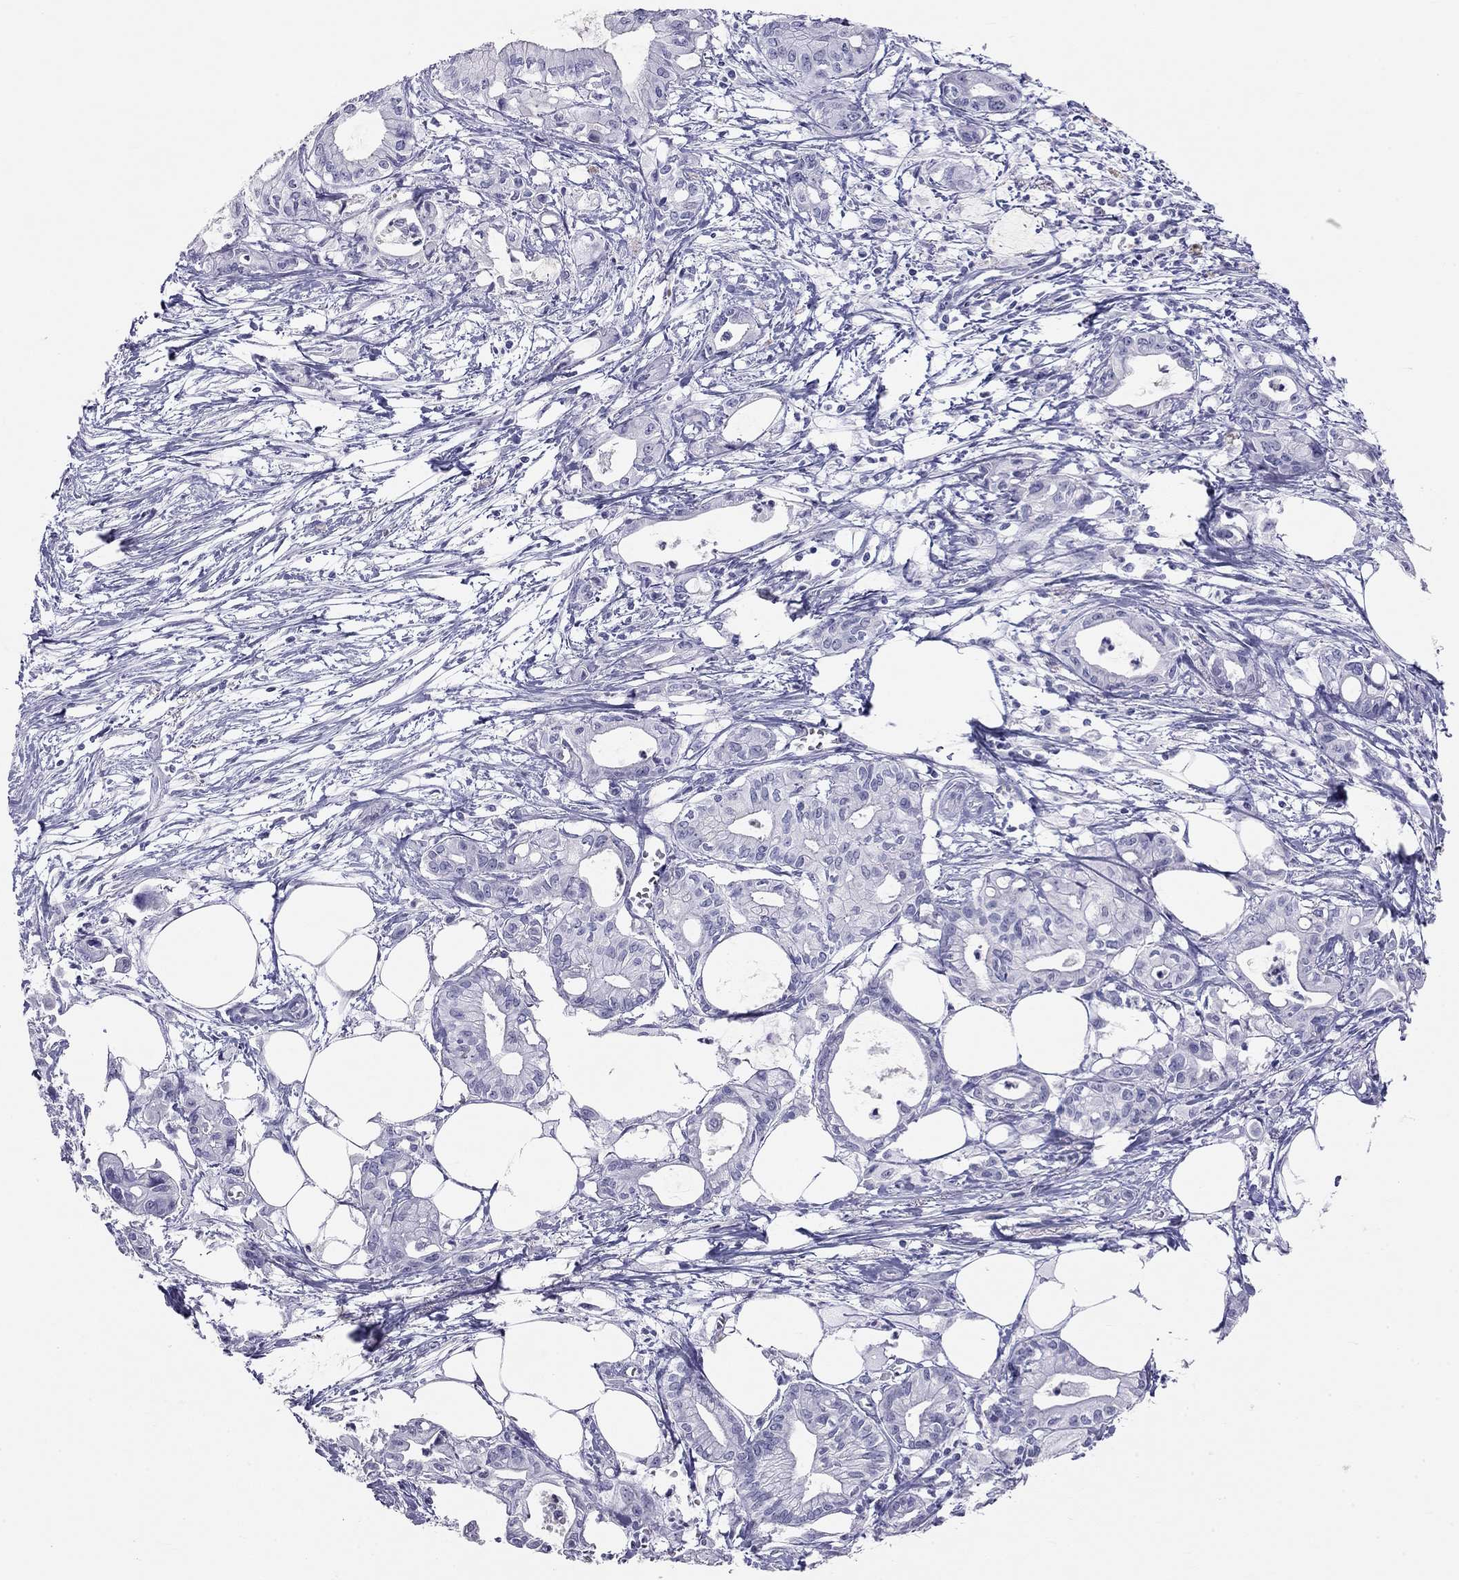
{"staining": {"intensity": "negative", "quantity": "none", "location": "none"}, "tissue": "pancreatic cancer", "cell_type": "Tumor cells", "image_type": "cancer", "snomed": [{"axis": "morphology", "description": "Adenocarcinoma, NOS"}, {"axis": "topography", "description": "Pancreas"}], "caption": "This is an immunohistochemistry (IHC) image of human adenocarcinoma (pancreatic). There is no positivity in tumor cells.", "gene": "KLRG1", "patient": {"sex": "male", "age": 71}}